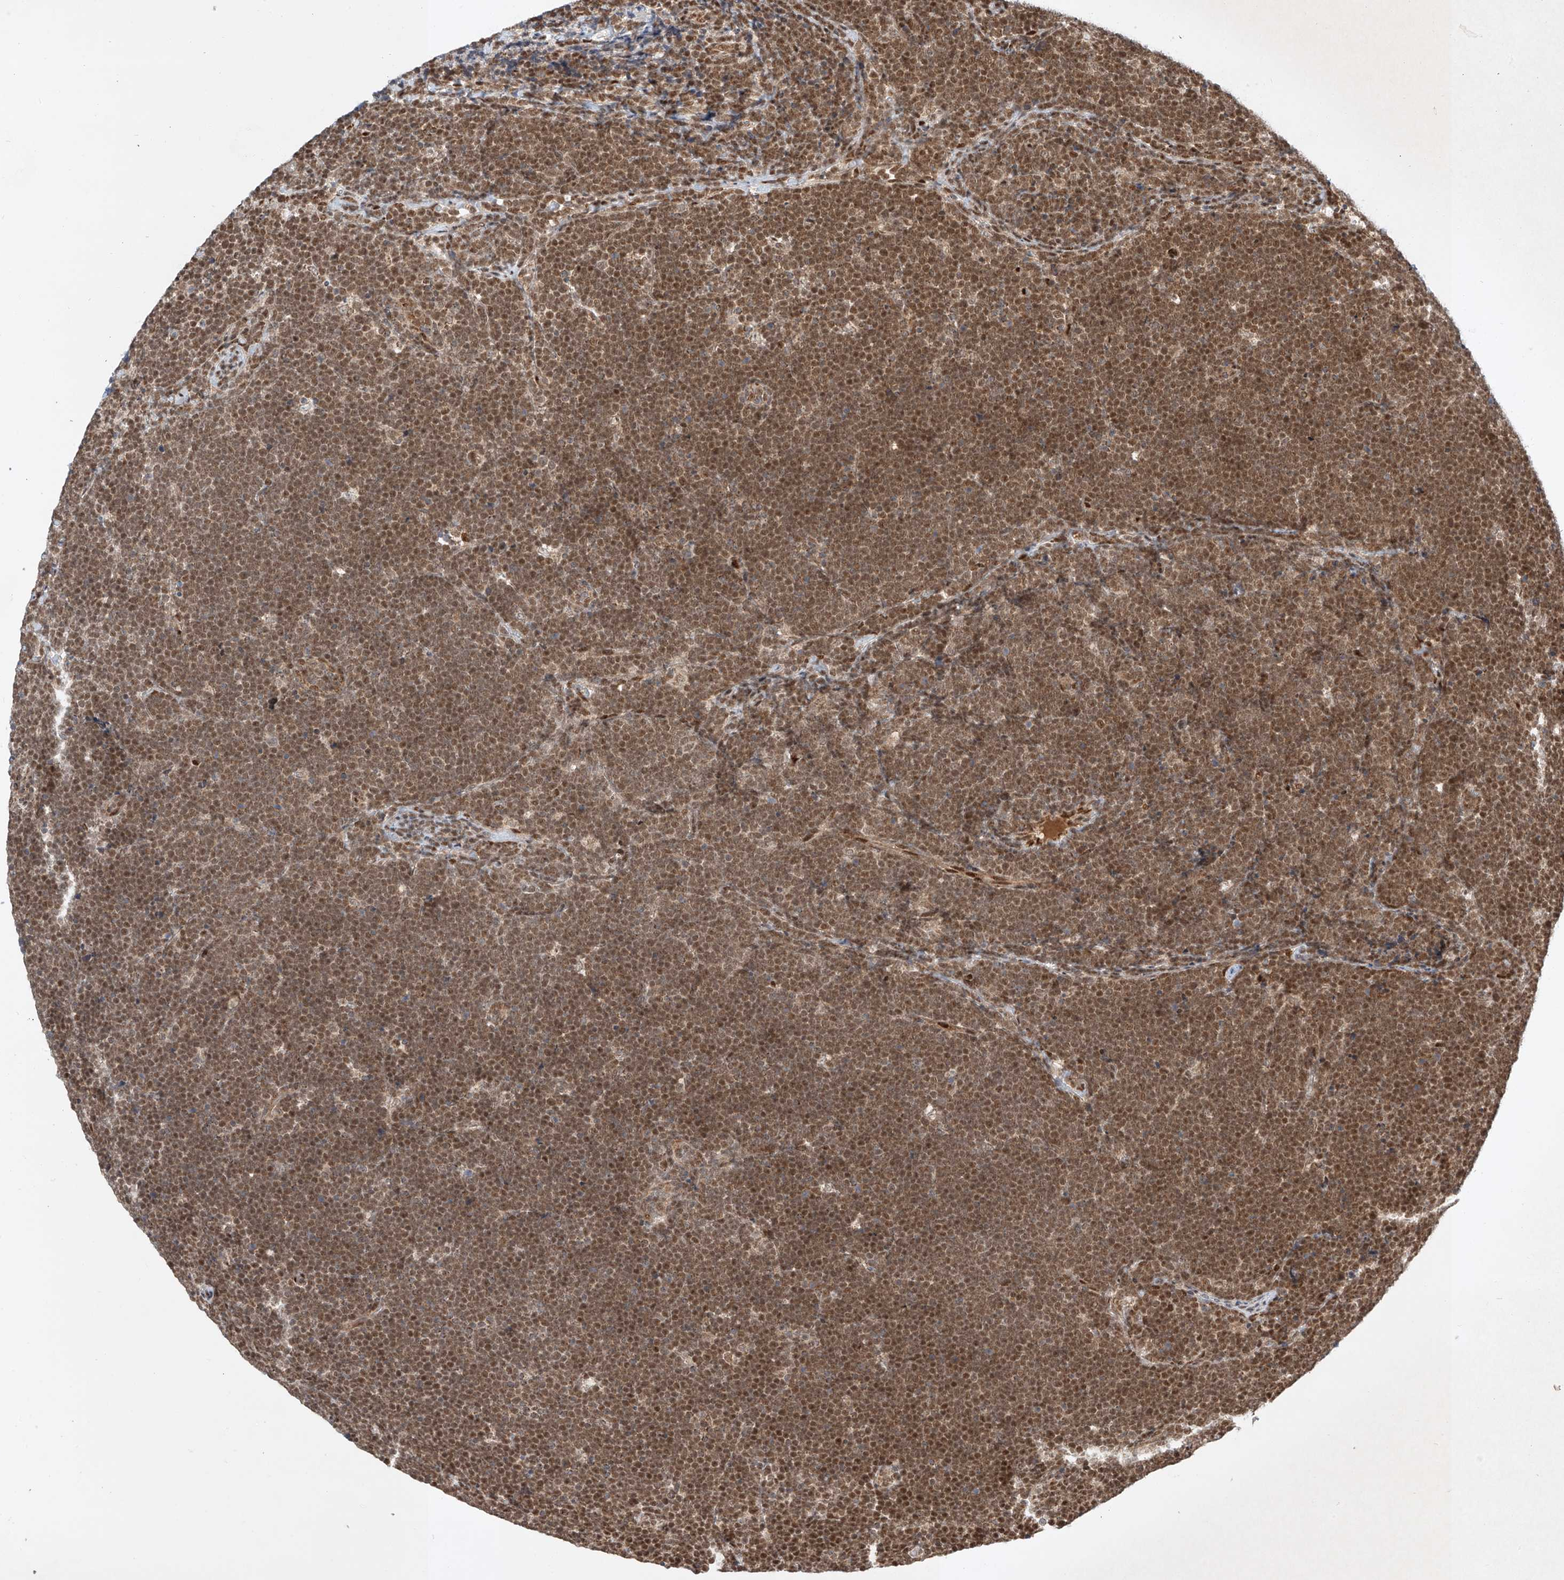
{"staining": {"intensity": "moderate", "quantity": ">75%", "location": "cytoplasmic/membranous,nuclear"}, "tissue": "lymphoma", "cell_type": "Tumor cells", "image_type": "cancer", "snomed": [{"axis": "morphology", "description": "Malignant lymphoma, non-Hodgkin's type, High grade"}, {"axis": "topography", "description": "Lymph node"}], "caption": "Immunohistochemistry (IHC) photomicrograph of human malignant lymphoma, non-Hodgkin's type (high-grade) stained for a protein (brown), which exhibits medium levels of moderate cytoplasmic/membranous and nuclear positivity in about >75% of tumor cells.", "gene": "EPG5", "patient": {"sex": "male", "age": 13}}